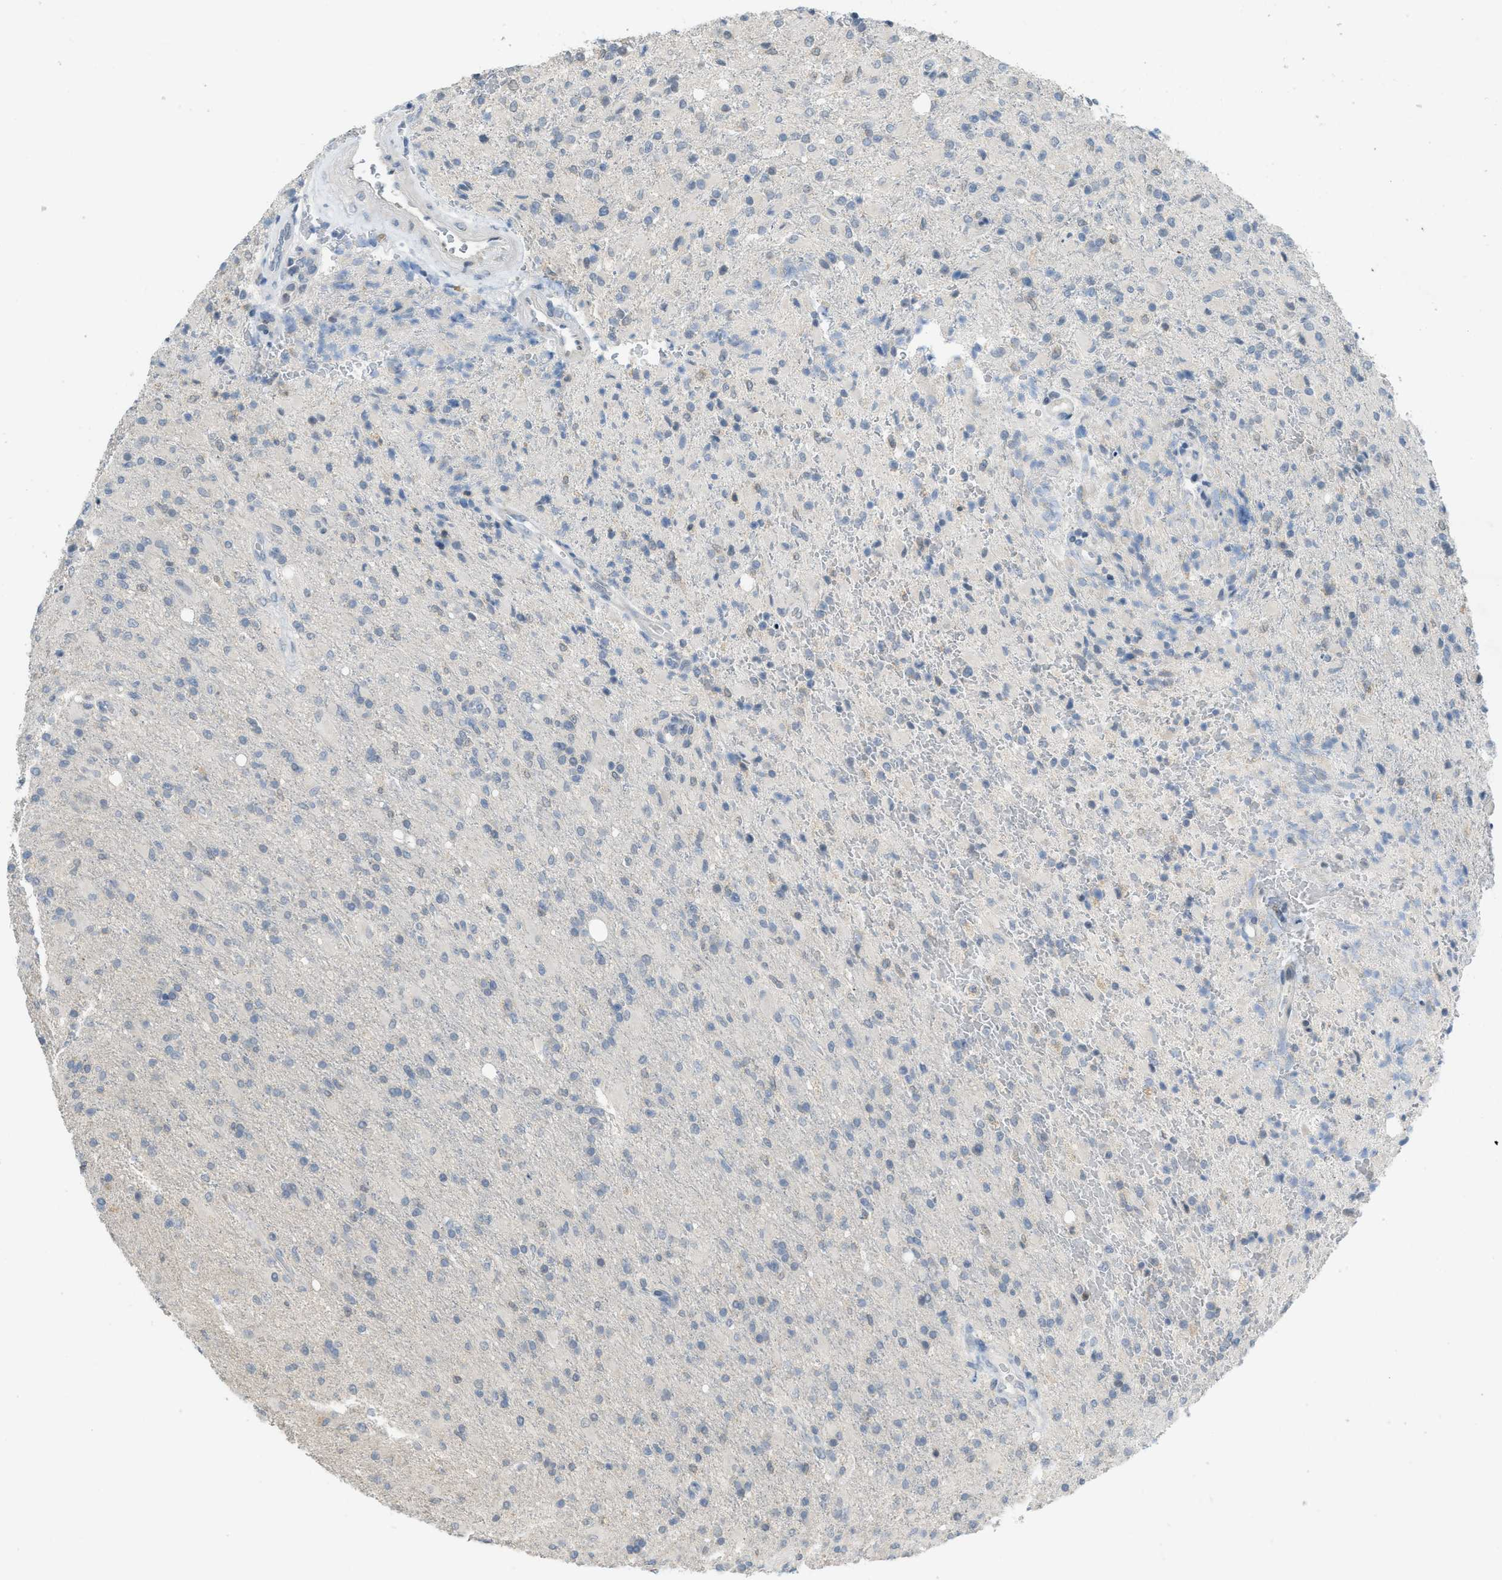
{"staining": {"intensity": "weak", "quantity": "<25%", "location": "cytoplasmic/membranous,nuclear"}, "tissue": "glioma", "cell_type": "Tumor cells", "image_type": "cancer", "snomed": [{"axis": "morphology", "description": "Glioma, malignant, High grade"}, {"axis": "topography", "description": "Brain"}], "caption": "There is no significant expression in tumor cells of glioma.", "gene": "TXNDC2", "patient": {"sex": "male", "age": 71}}